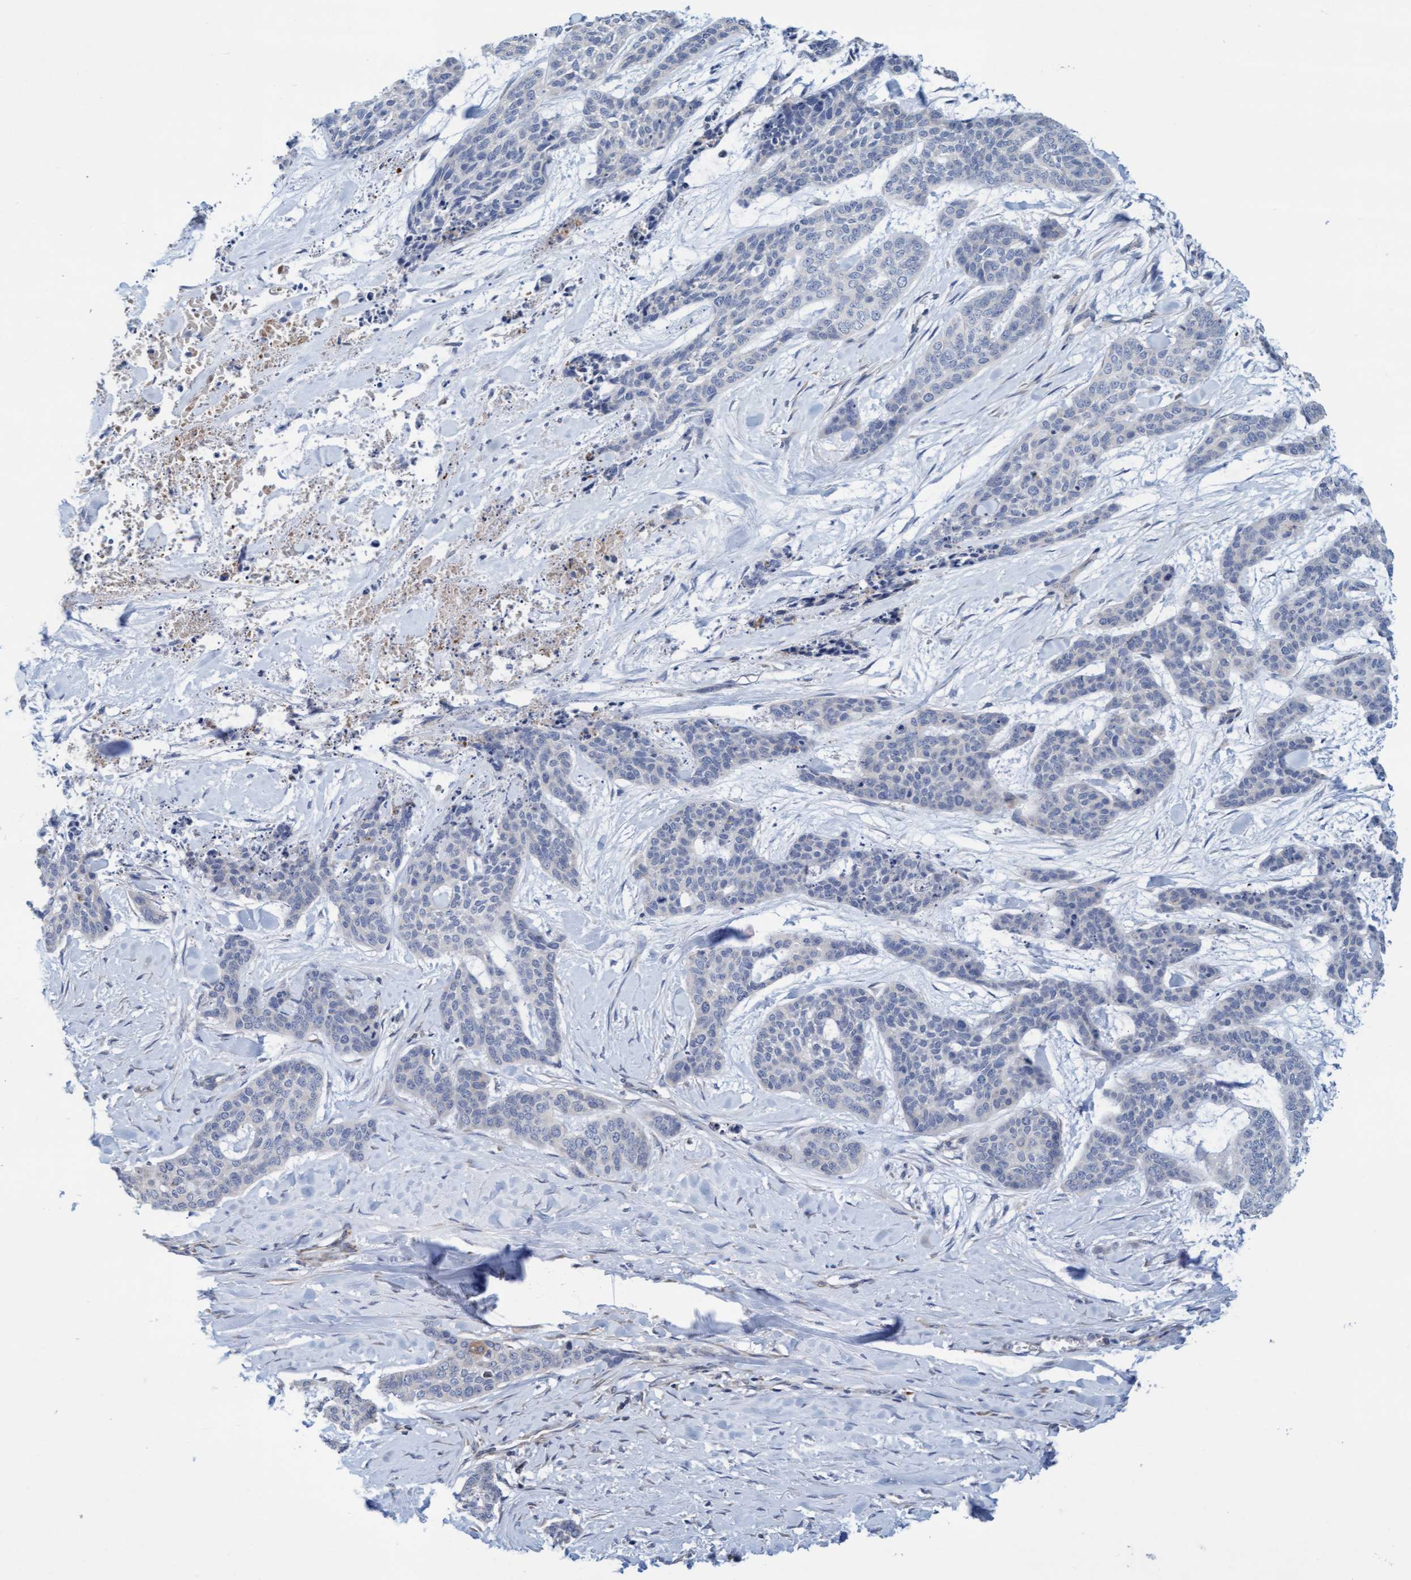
{"staining": {"intensity": "negative", "quantity": "none", "location": "none"}, "tissue": "skin cancer", "cell_type": "Tumor cells", "image_type": "cancer", "snomed": [{"axis": "morphology", "description": "Basal cell carcinoma"}, {"axis": "topography", "description": "Skin"}], "caption": "Immunohistochemistry of human skin basal cell carcinoma demonstrates no positivity in tumor cells. Nuclei are stained in blue.", "gene": "SLC28A3", "patient": {"sex": "female", "age": 64}}